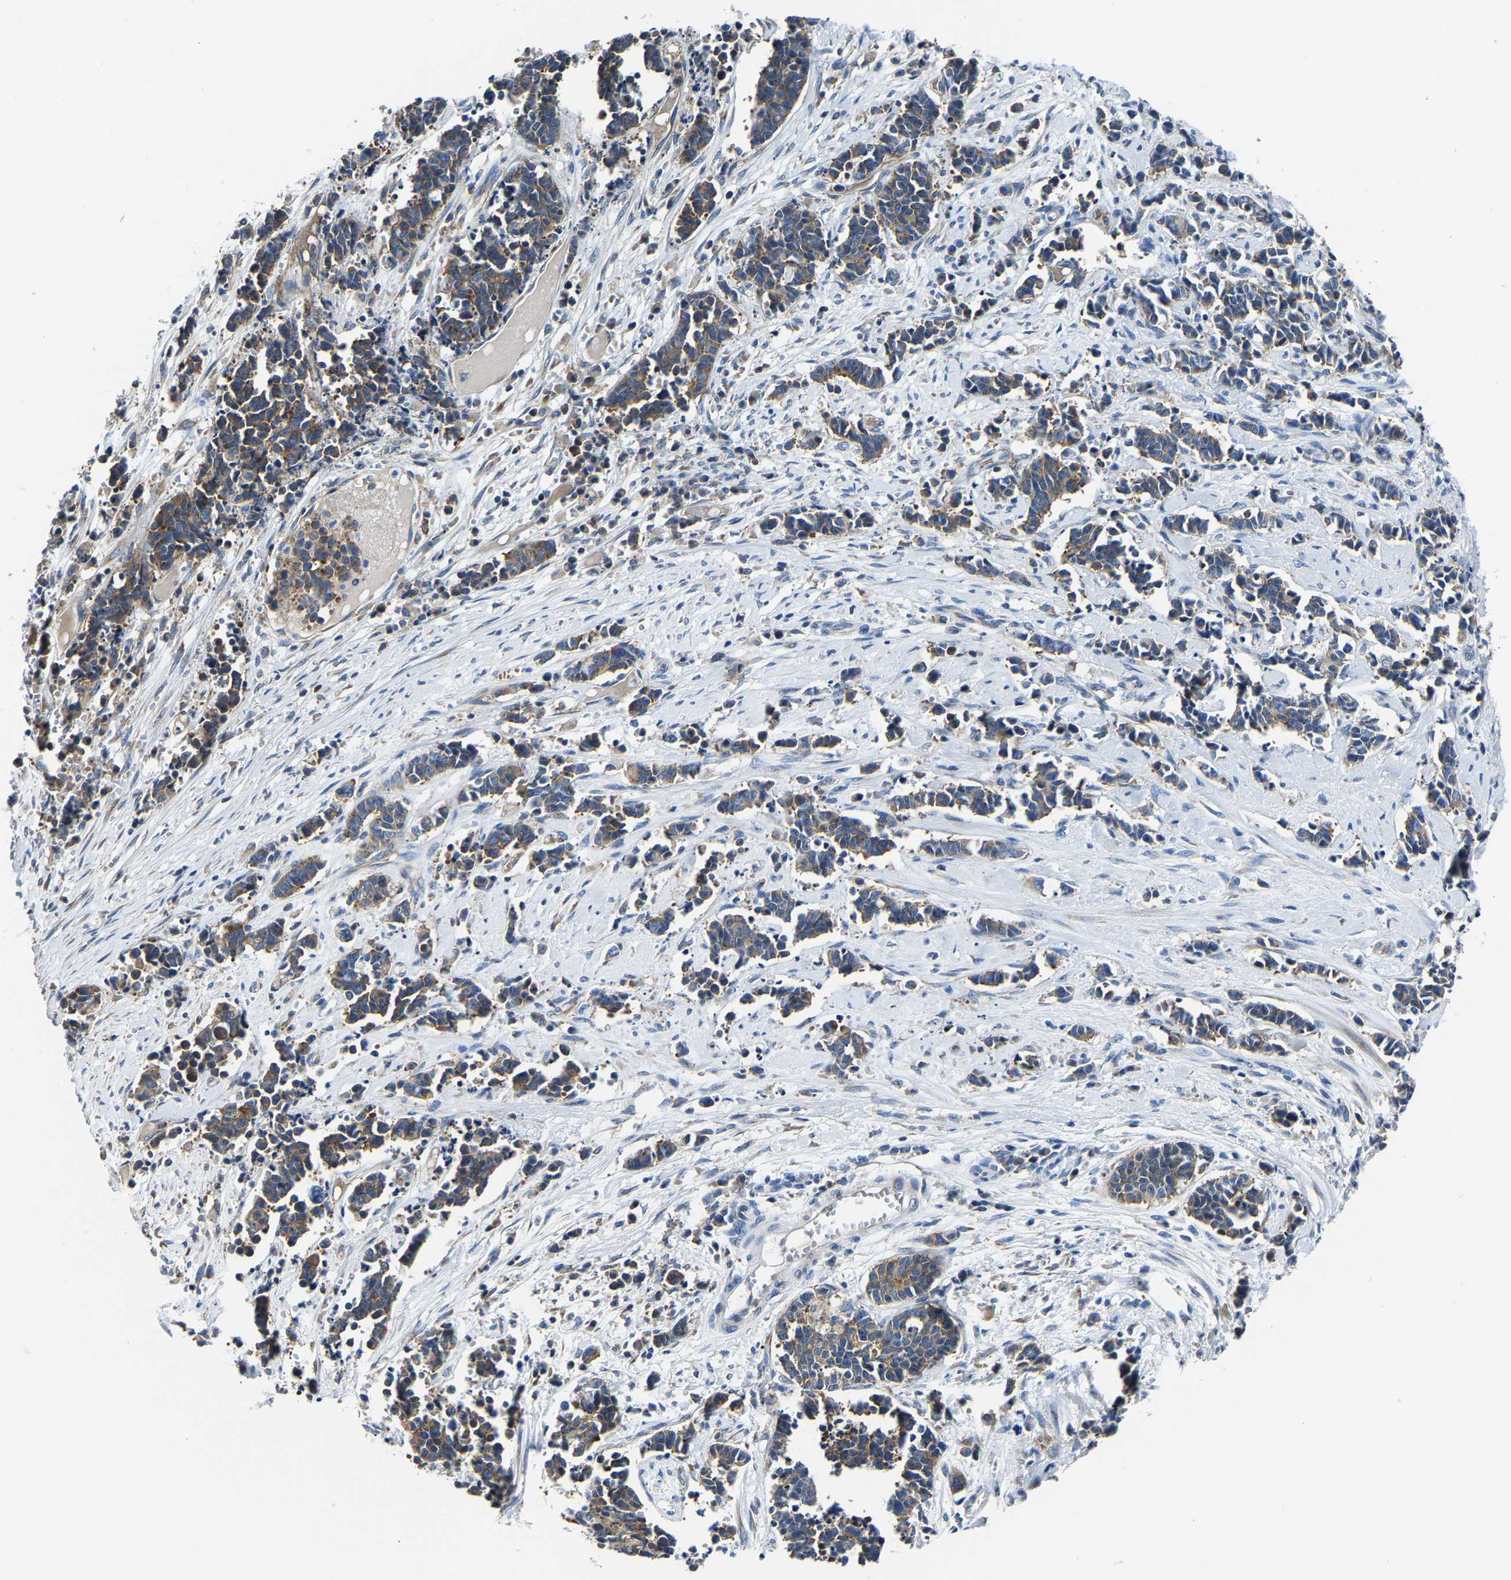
{"staining": {"intensity": "moderate", "quantity": ">75%", "location": "cytoplasmic/membranous"}, "tissue": "cervical cancer", "cell_type": "Tumor cells", "image_type": "cancer", "snomed": [{"axis": "morphology", "description": "Squamous cell carcinoma, NOS"}, {"axis": "topography", "description": "Cervix"}], "caption": "Protein expression by IHC reveals moderate cytoplasmic/membranous positivity in about >75% of tumor cells in cervical cancer (squamous cell carcinoma). The staining is performed using DAB brown chromogen to label protein expression. The nuclei are counter-stained blue using hematoxylin.", "gene": "G3BP2", "patient": {"sex": "female", "age": 35}}